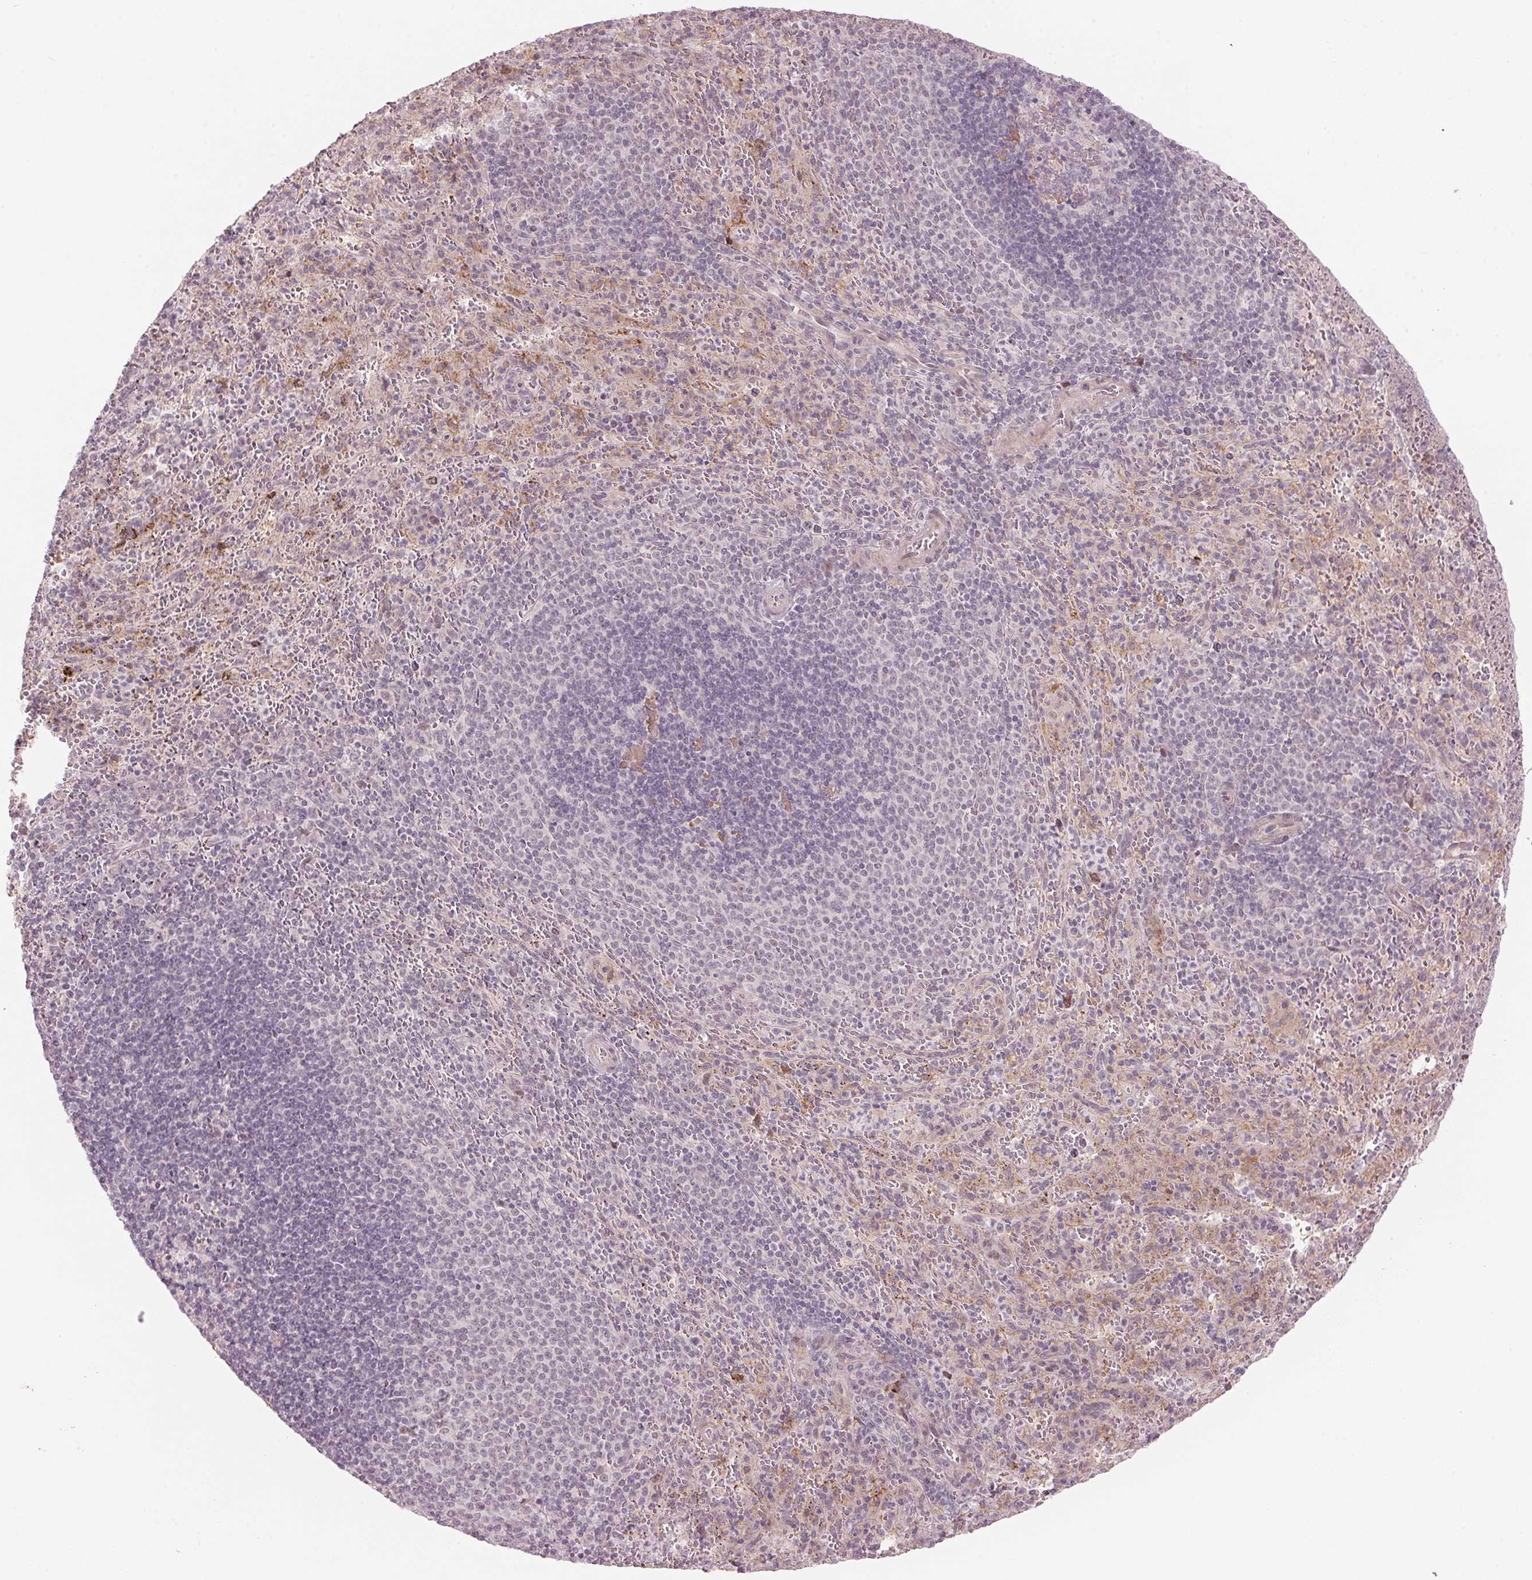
{"staining": {"intensity": "negative", "quantity": "none", "location": "none"}, "tissue": "spleen", "cell_type": "Cells in red pulp", "image_type": "normal", "snomed": [{"axis": "morphology", "description": "Normal tissue, NOS"}, {"axis": "topography", "description": "Spleen"}], "caption": "Photomicrograph shows no protein positivity in cells in red pulp of benign spleen.", "gene": "TMED6", "patient": {"sex": "male", "age": 57}}